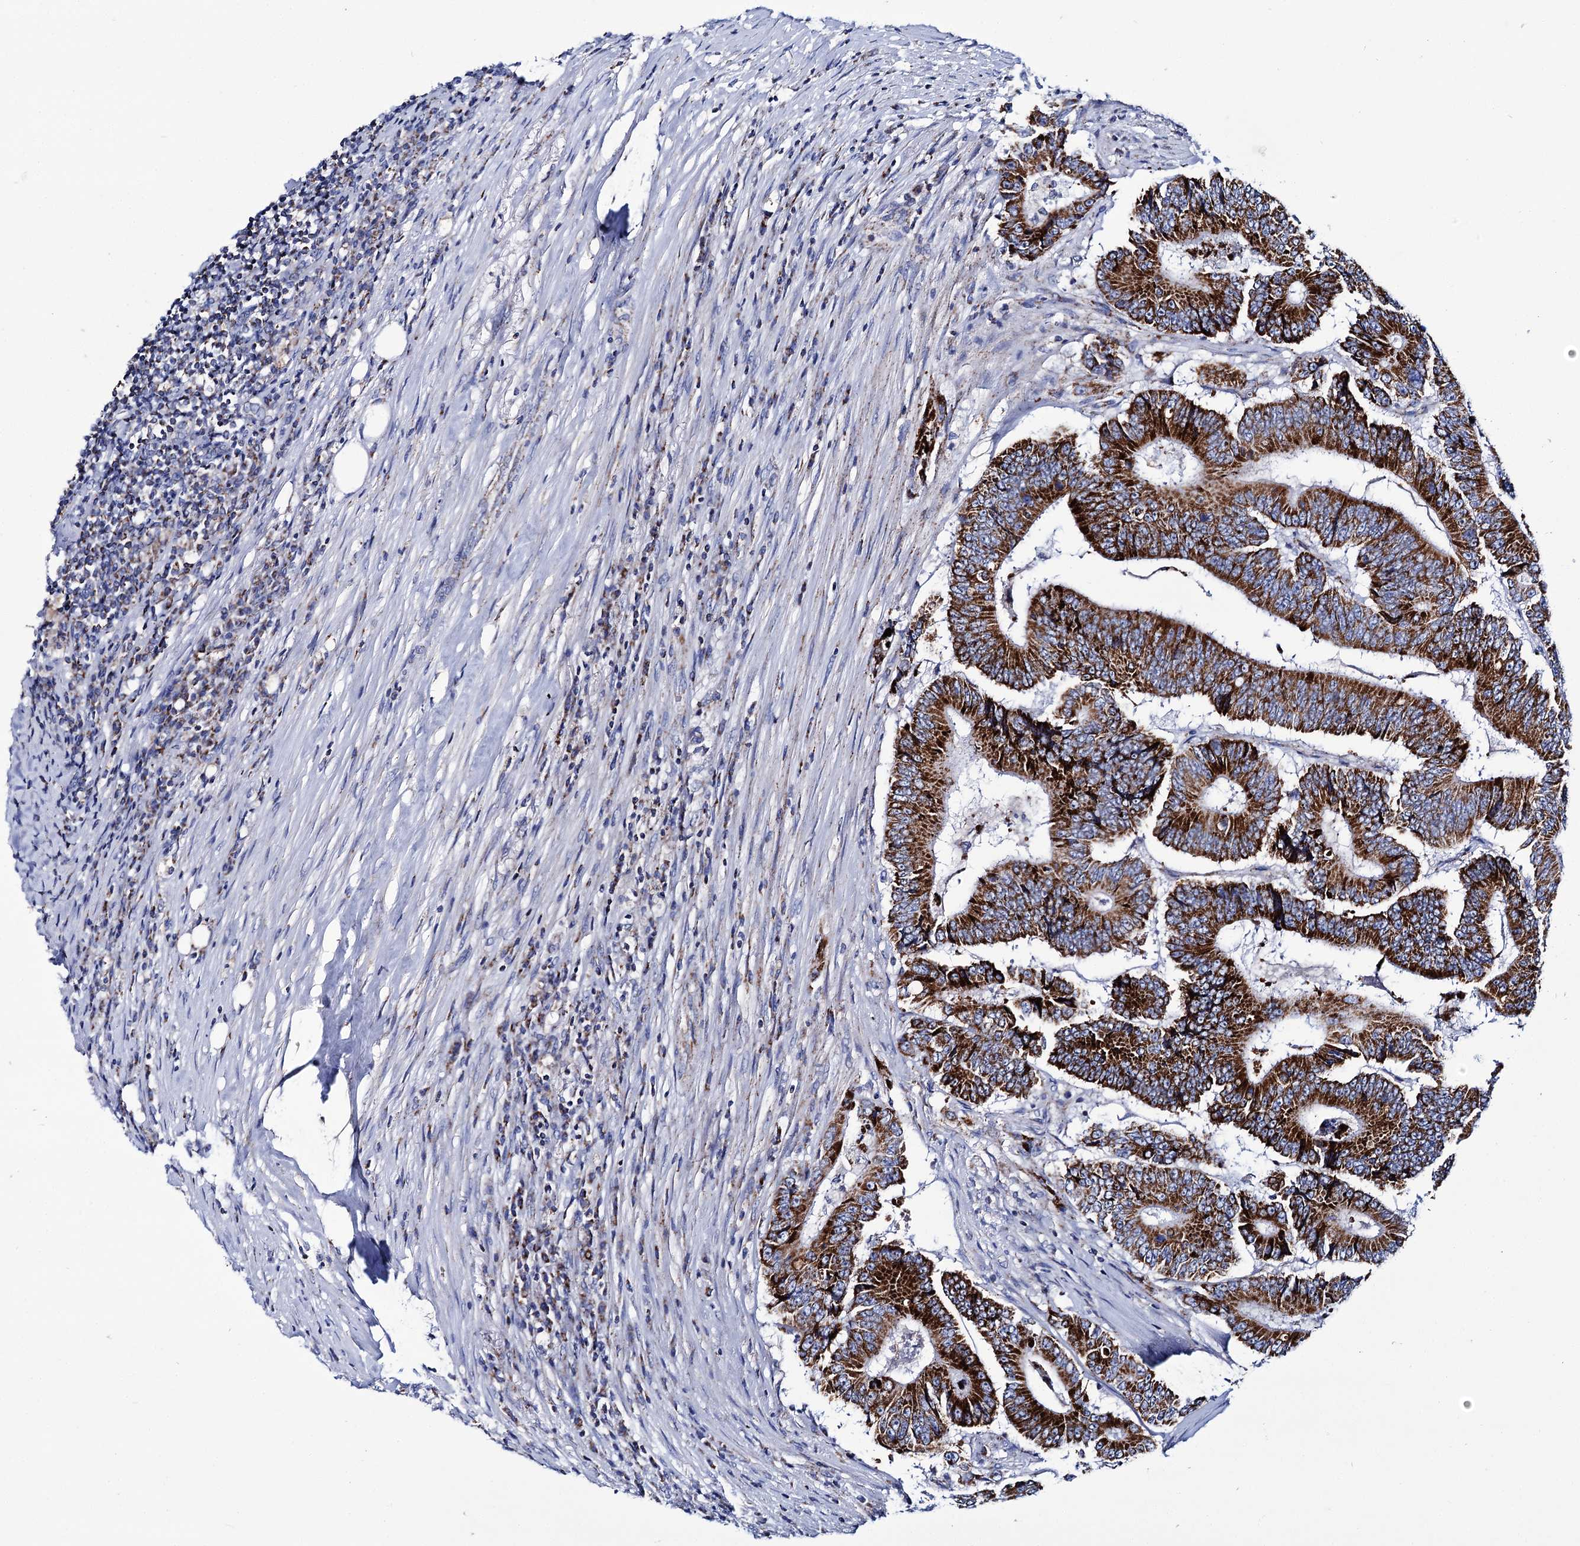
{"staining": {"intensity": "strong", "quantity": ">75%", "location": "cytoplasmic/membranous"}, "tissue": "colorectal cancer", "cell_type": "Tumor cells", "image_type": "cancer", "snomed": [{"axis": "morphology", "description": "Adenocarcinoma, NOS"}, {"axis": "topography", "description": "Colon"}], "caption": "Adenocarcinoma (colorectal) was stained to show a protein in brown. There is high levels of strong cytoplasmic/membranous staining in about >75% of tumor cells.", "gene": "UBASH3B", "patient": {"sex": "male", "age": 83}}